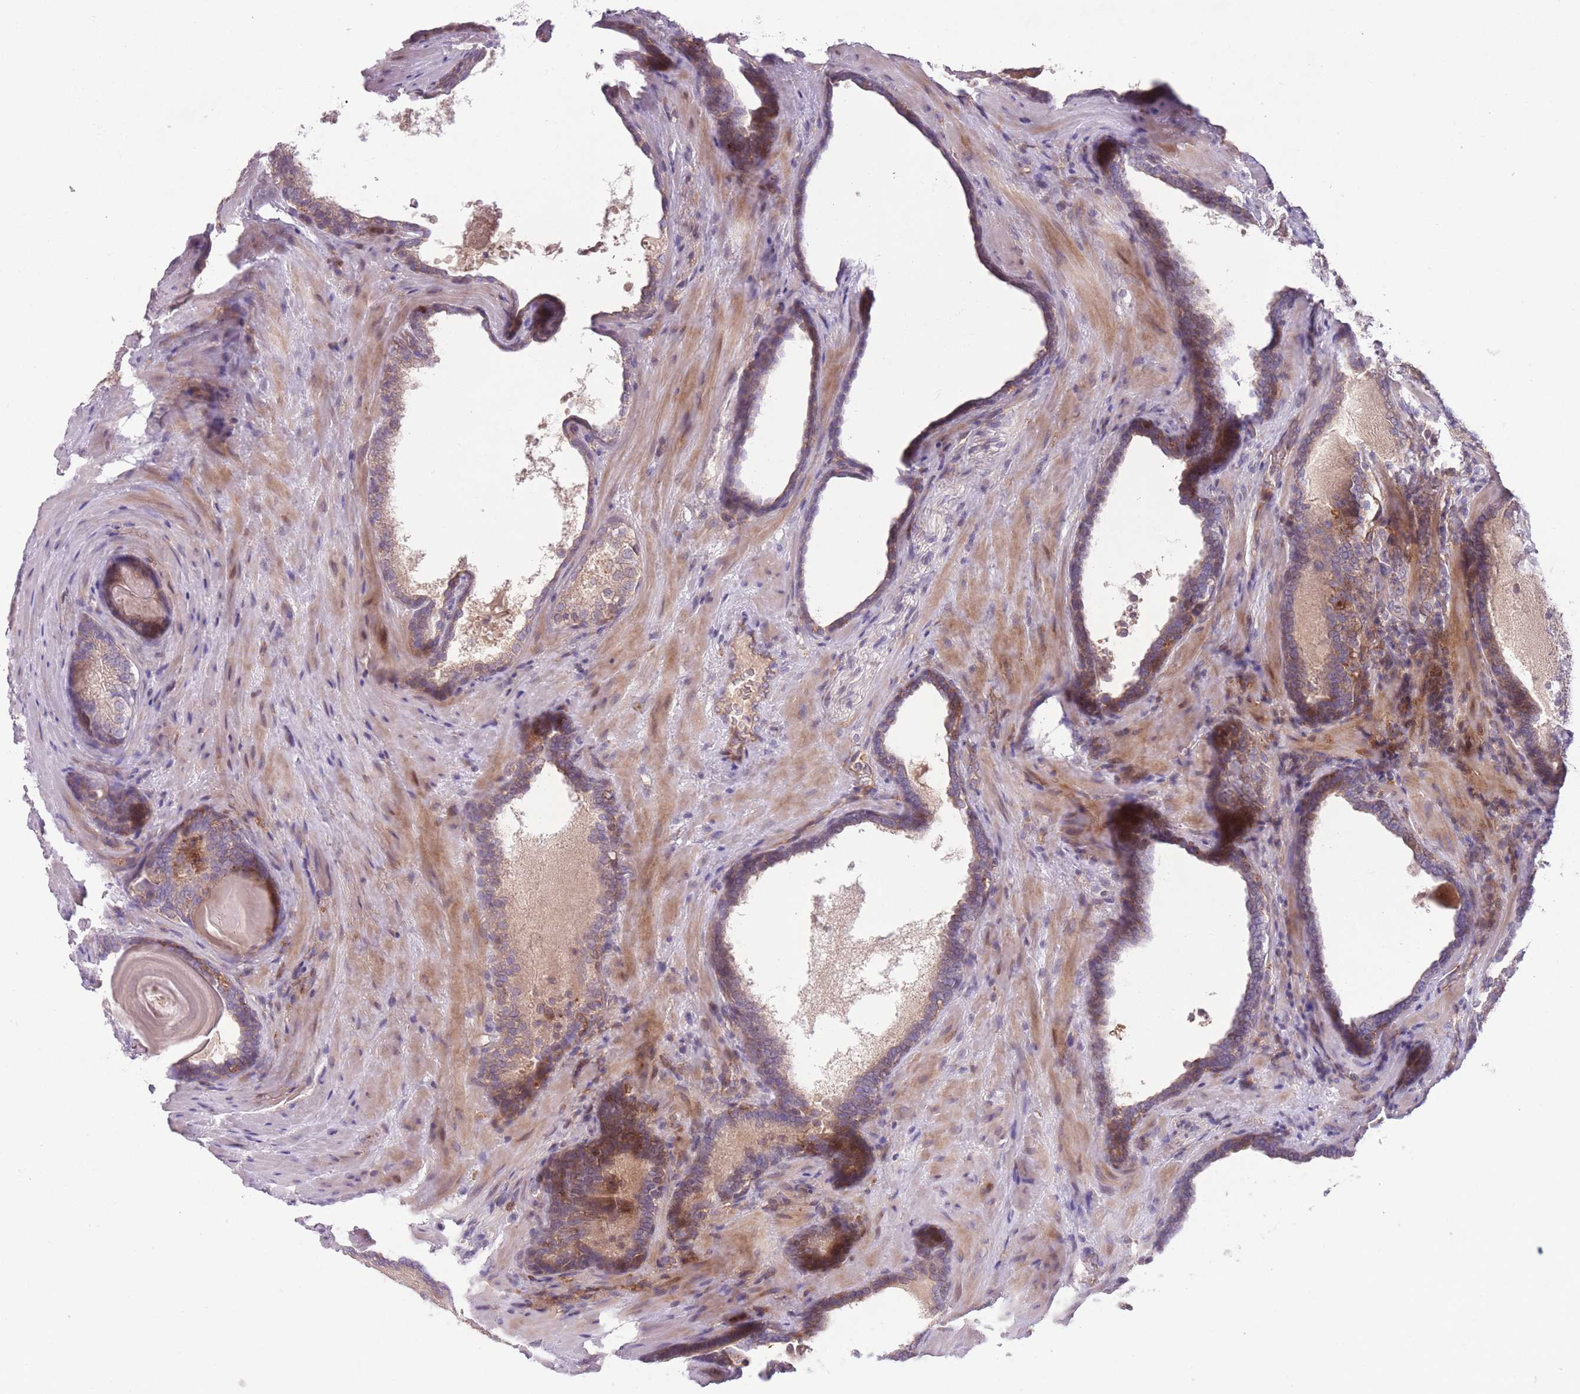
{"staining": {"intensity": "weak", "quantity": "<25%", "location": "cytoplasmic/membranous"}, "tissue": "prostate cancer", "cell_type": "Tumor cells", "image_type": "cancer", "snomed": [{"axis": "morphology", "description": "Adenocarcinoma, Low grade"}, {"axis": "topography", "description": "Prostate"}], "caption": "Tumor cells are negative for brown protein staining in low-grade adenocarcinoma (prostate).", "gene": "OR2V2", "patient": {"sex": "male", "age": 60}}